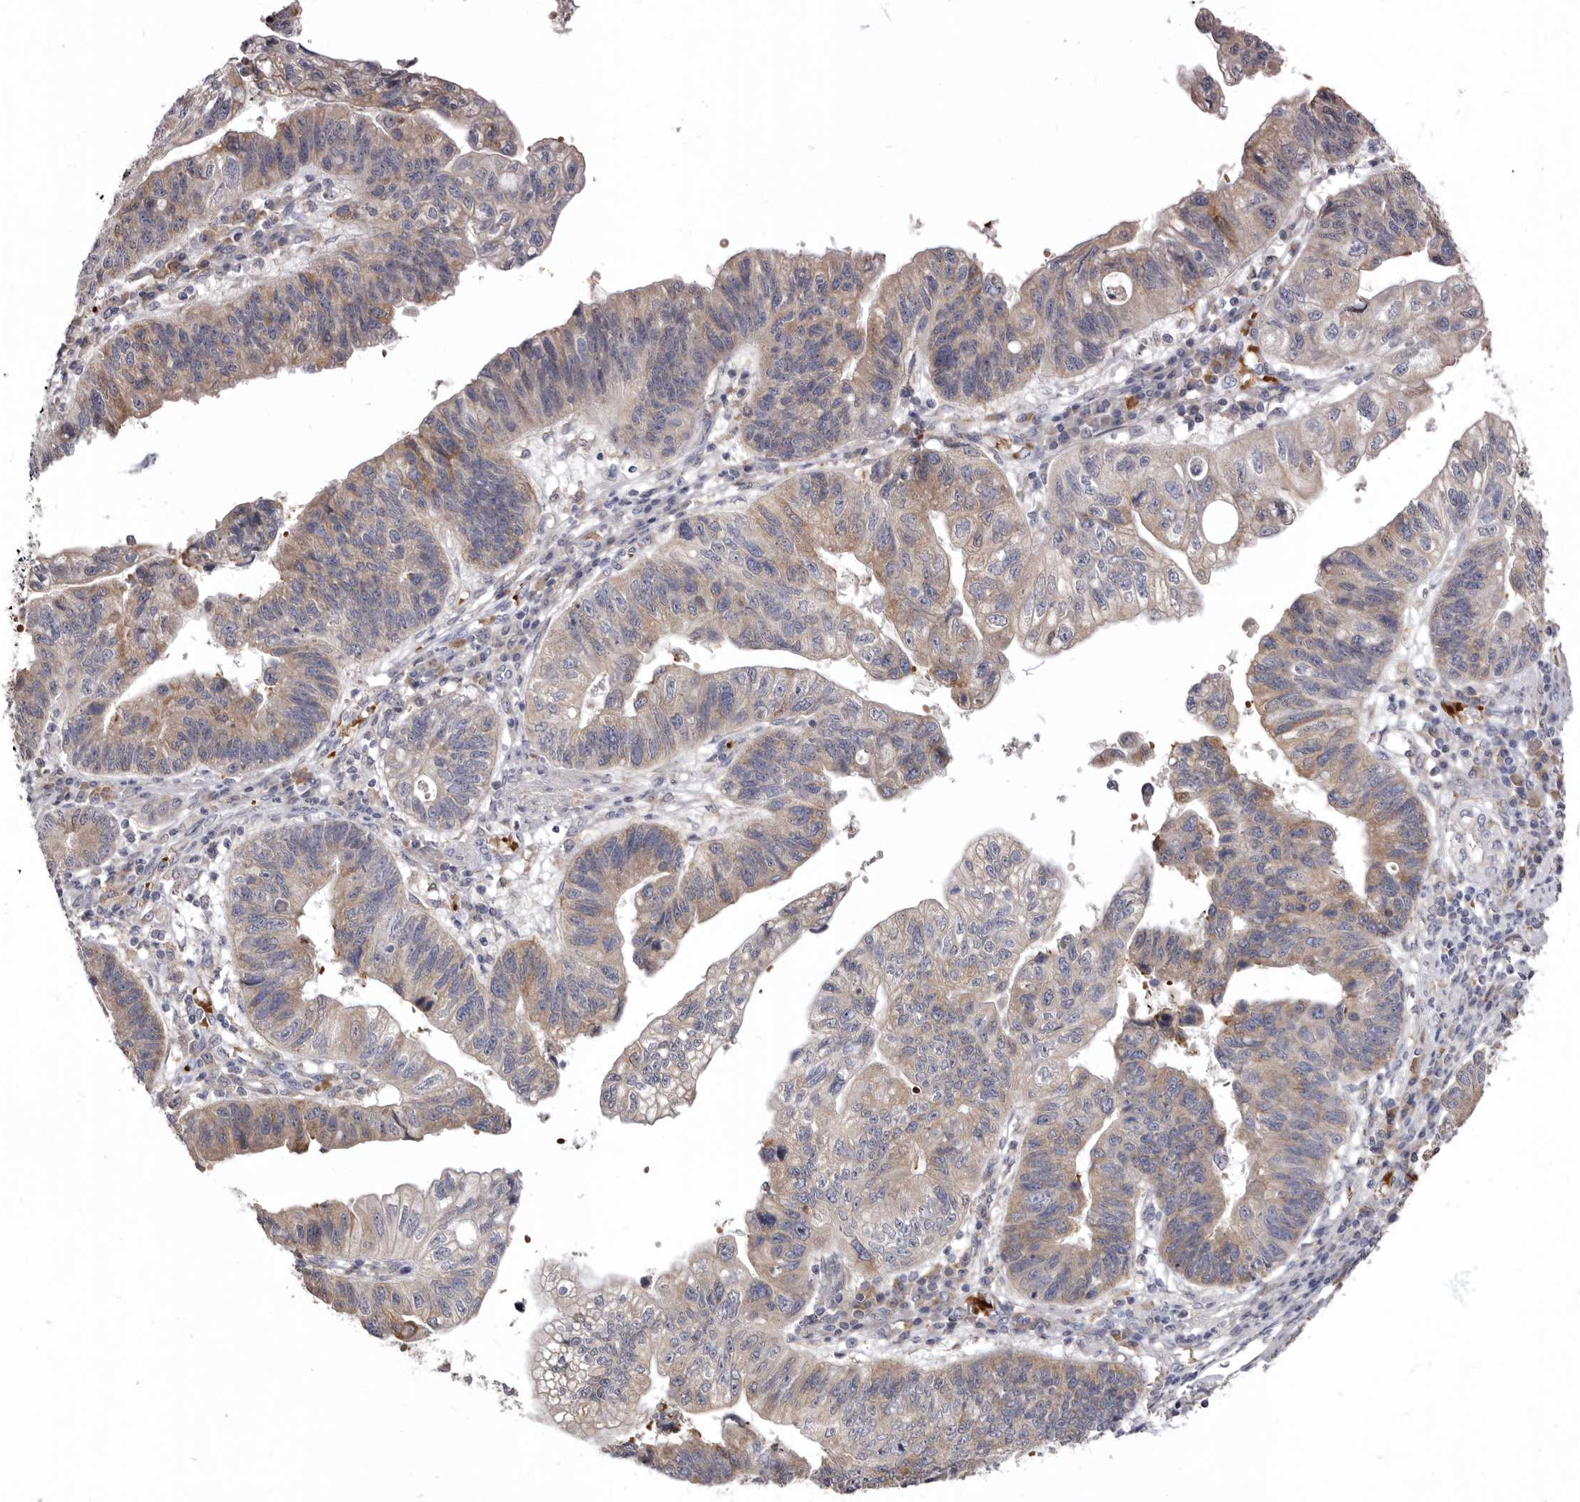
{"staining": {"intensity": "weak", "quantity": ">75%", "location": "cytoplasmic/membranous"}, "tissue": "stomach cancer", "cell_type": "Tumor cells", "image_type": "cancer", "snomed": [{"axis": "morphology", "description": "Adenocarcinoma, NOS"}, {"axis": "topography", "description": "Stomach"}], "caption": "A micrograph of human stomach cancer (adenocarcinoma) stained for a protein demonstrates weak cytoplasmic/membranous brown staining in tumor cells.", "gene": "NENF", "patient": {"sex": "male", "age": 59}}